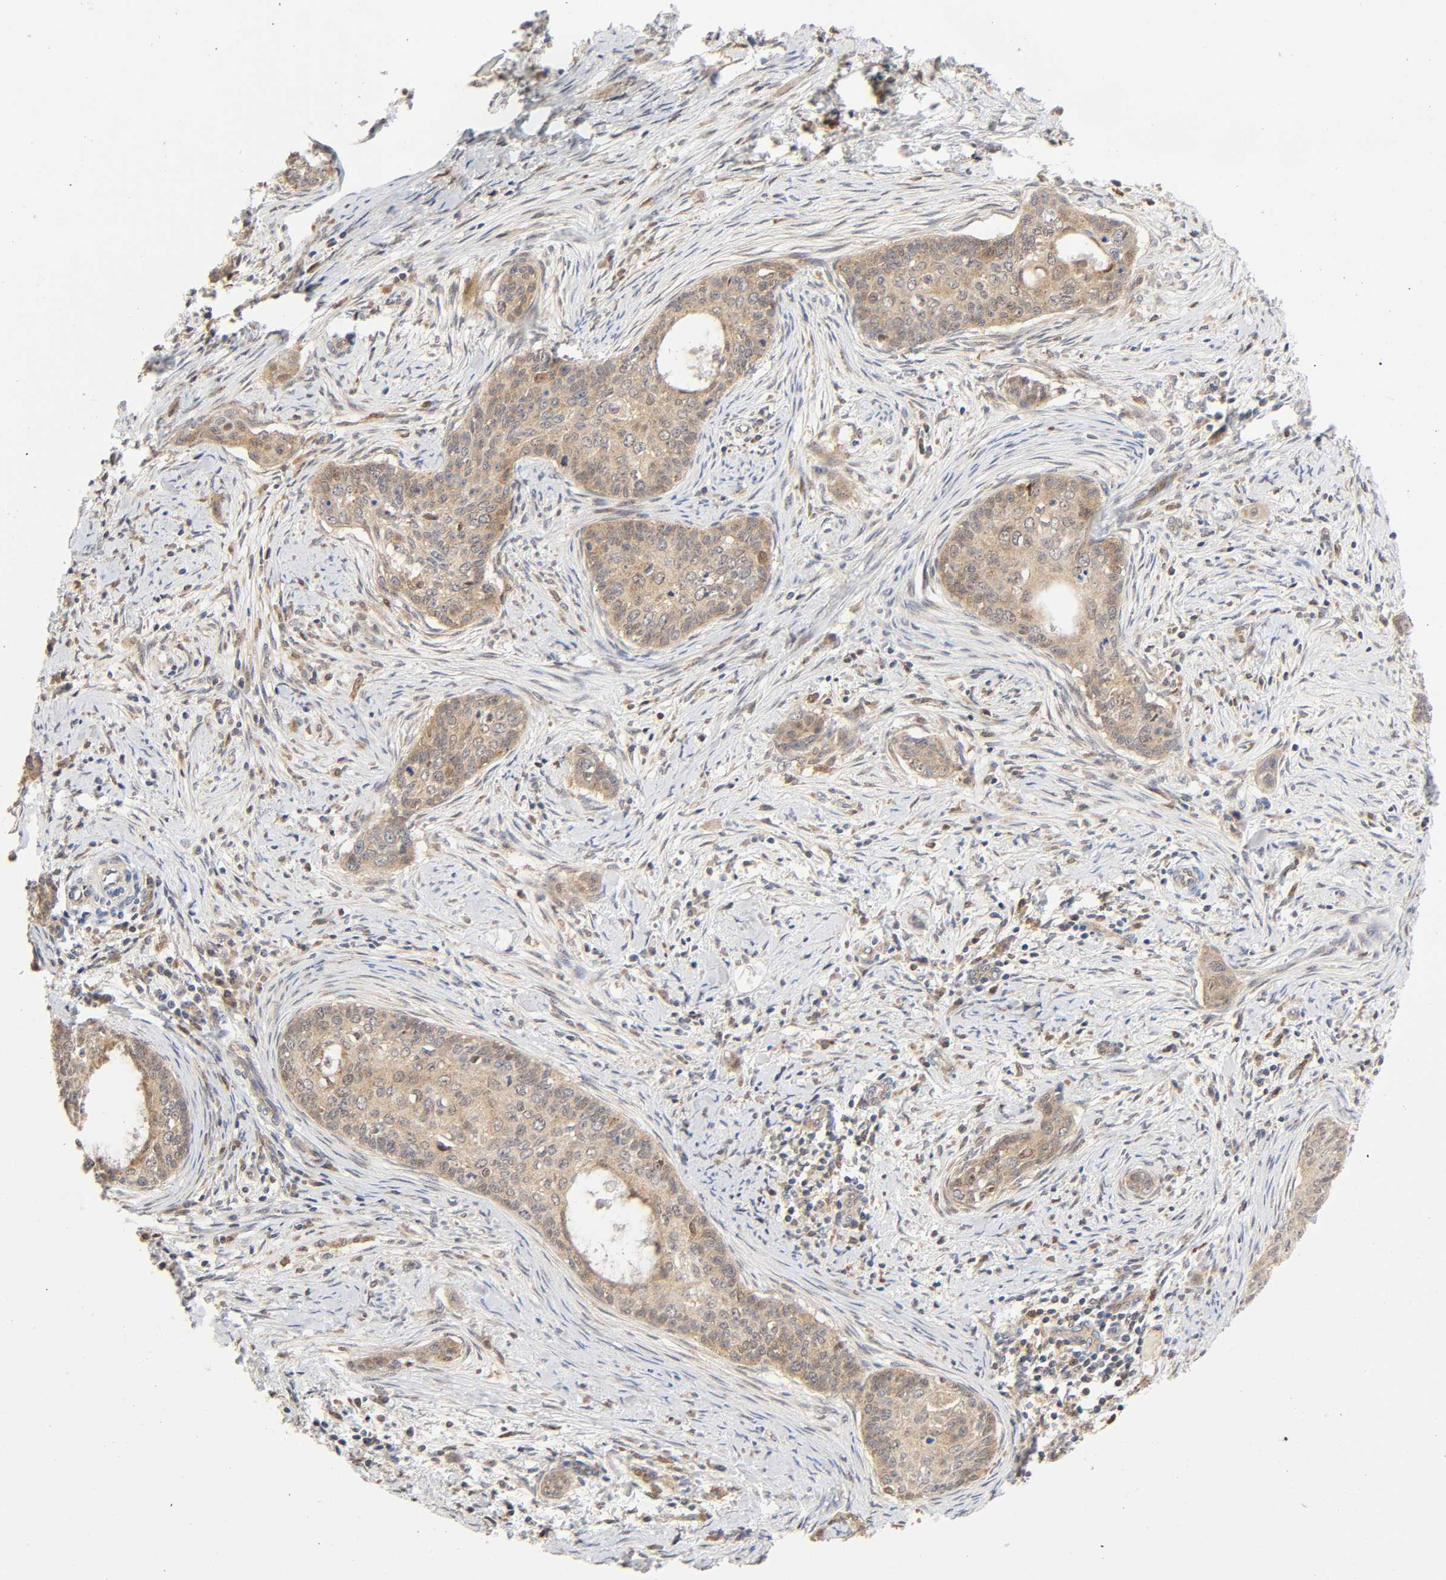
{"staining": {"intensity": "weak", "quantity": ">75%", "location": "cytoplasmic/membranous"}, "tissue": "cervical cancer", "cell_type": "Tumor cells", "image_type": "cancer", "snomed": [{"axis": "morphology", "description": "Squamous cell carcinoma, NOS"}, {"axis": "topography", "description": "Cervix"}], "caption": "IHC histopathology image of human cervical cancer (squamous cell carcinoma) stained for a protein (brown), which displays low levels of weak cytoplasmic/membranous positivity in approximately >75% of tumor cells.", "gene": "CASP9", "patient": {"sex": "female", "age": 33}}